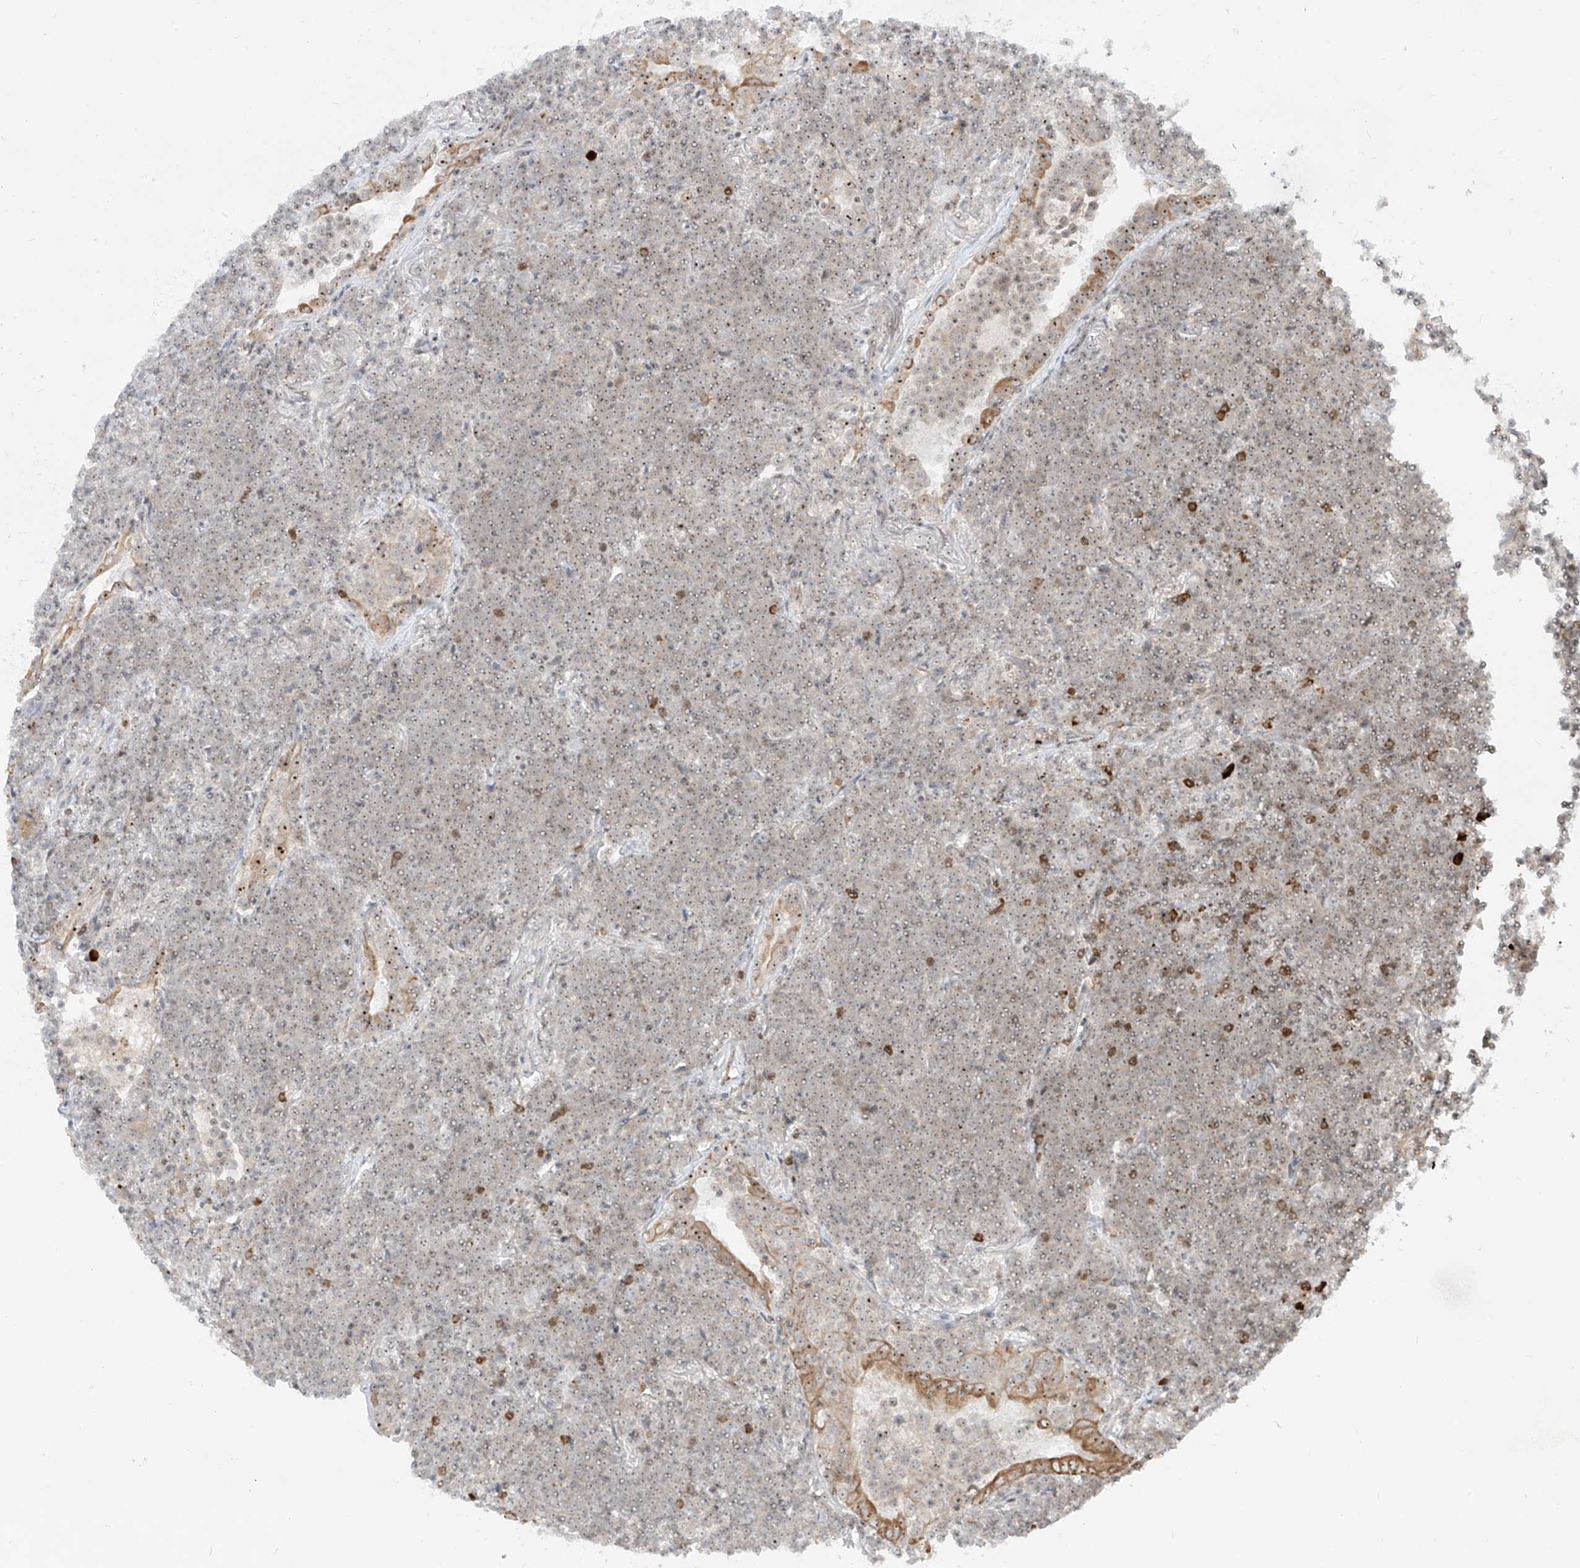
{"staining": {"intensity": "weak", "quantity": ">75%", "location": "nuclear"}, "tissue": "lymphoma", "cell_type": "Tumor cells", "image_type": "cancer", "snomed": [{"axis": "morphology", "description": "Malignant lymphoma, non-Hodgkin's type, Low grade"}, {"axis": "topography", "description": "Lung"}], "caption": "A low amount of weak nuclear positivity is present in approximately >75% of tumor cells in malignant lymphoma, non-Hodgkin's type (low-grade) tissue.", "gene": "ZNF512", "patient": {"sex": "female", "age": 71}}